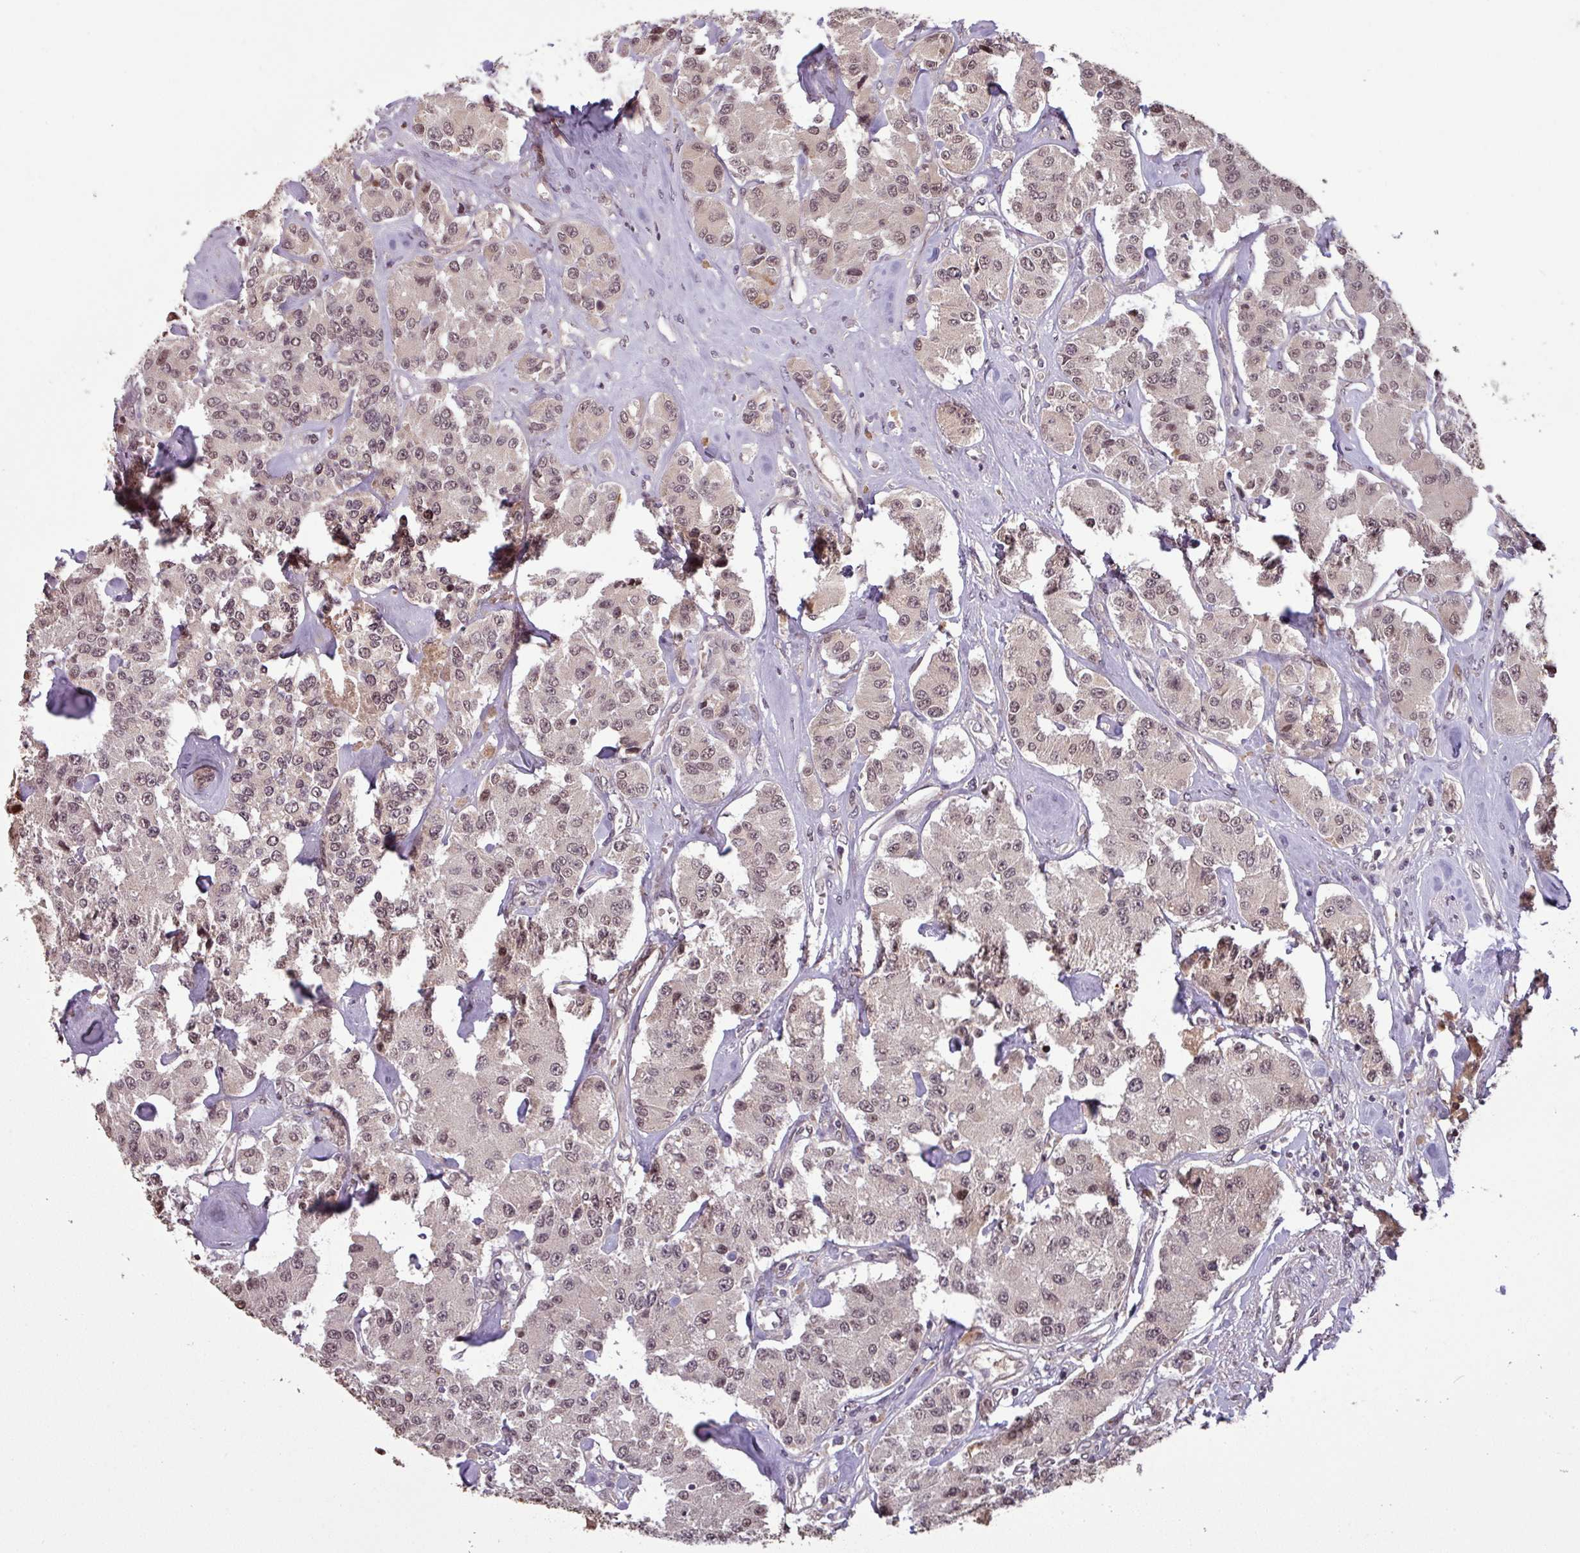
{"staining": {"intensity": "weak", "quantity": ">75%", "location": "nuclear"}, "tissue": "carcinoid", "cell_type": "Tumor cells", "image_type": "cancer", "snomed": [{"axis": "morphology", "description": "Carcinoid, malignant, NOS"}, {"axis": "topography", "description": "Pancreas"}], "caption": "The immunohistochemical stain shows weak nuclear expression in tumor cells of malignant carcinoid tissue. (Stains: DAB (3,3'-diaminobenzidine) in brown, nuclei in blue, Microscopy: brightfield microscopy at high magnification).", "gene": "NOB1", "patient": {"sex": "male", "age": 41}}